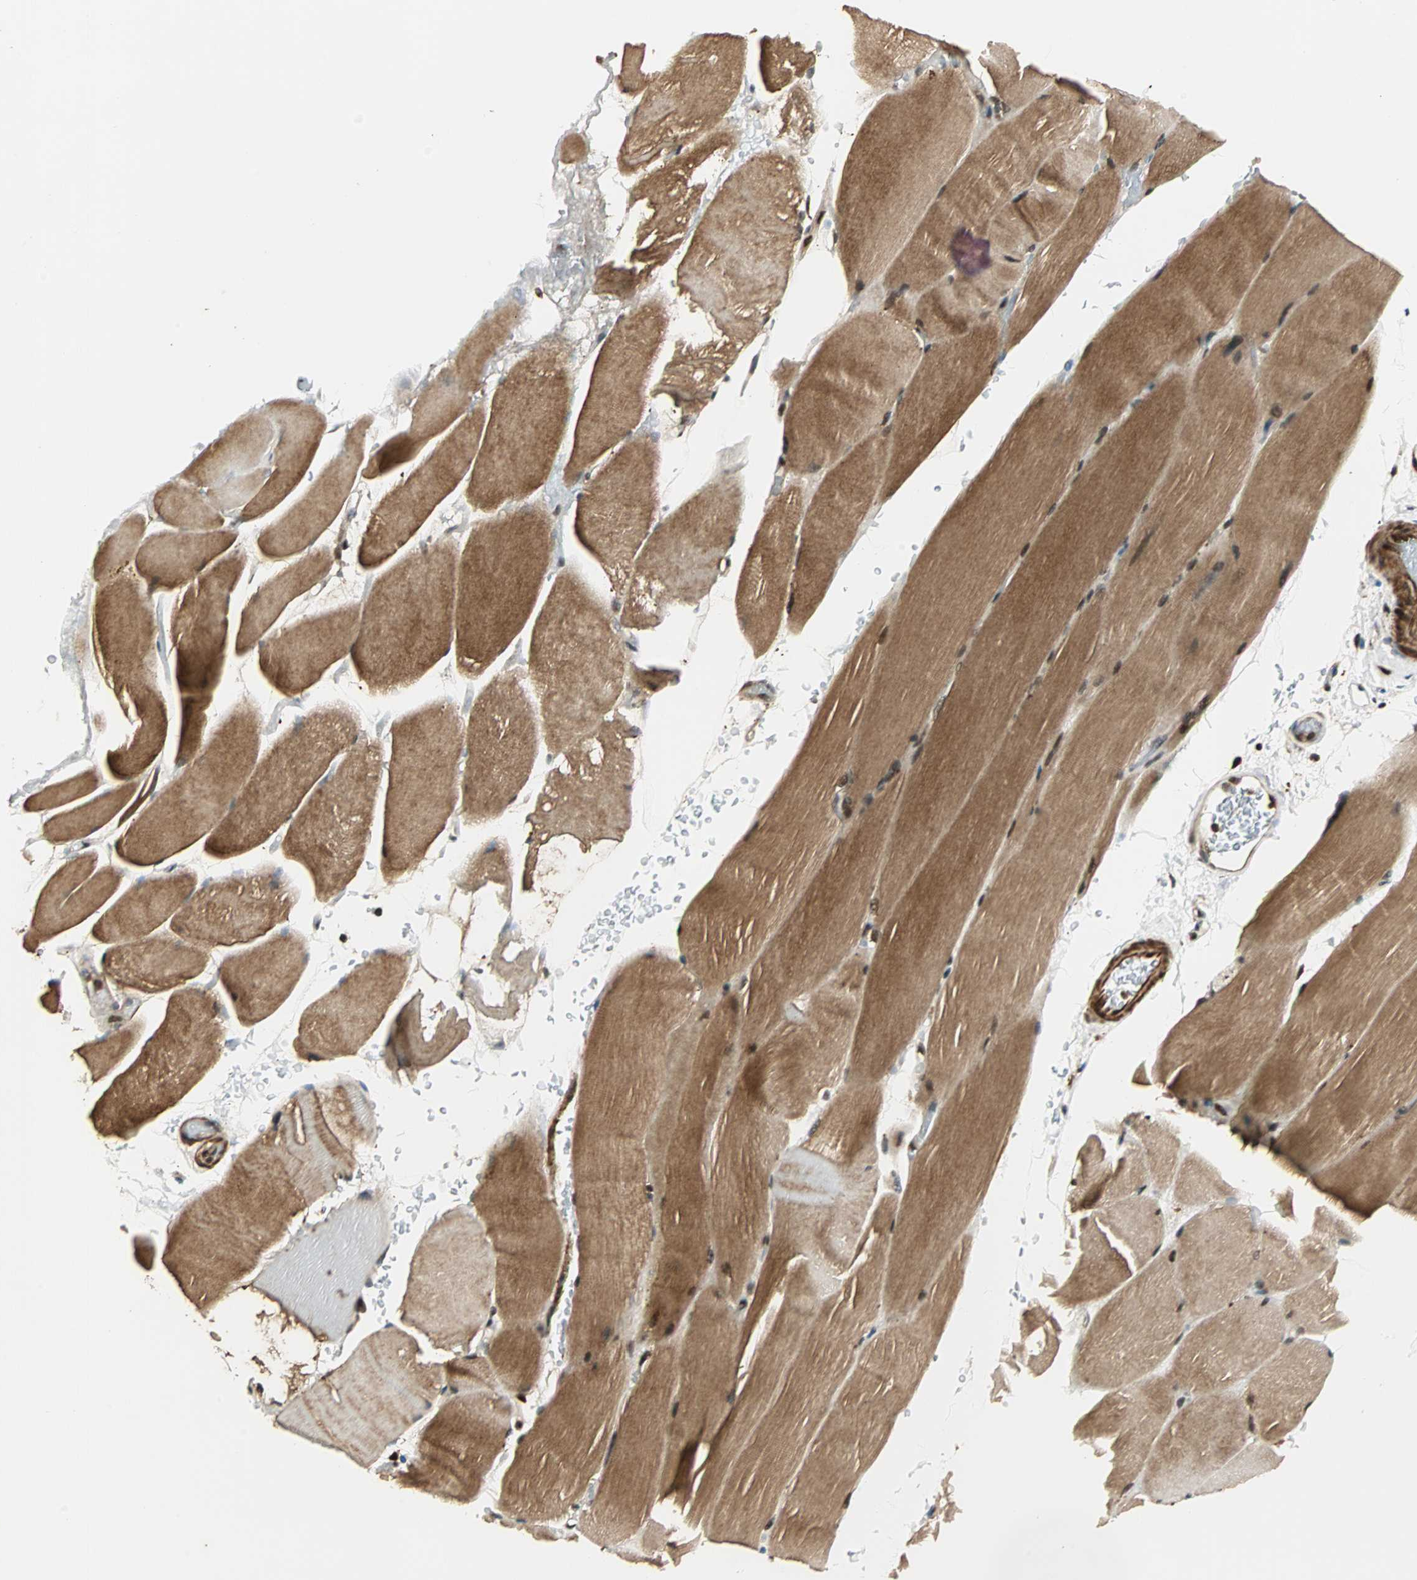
{"staining": {"intensity": "moderate", "quantity": ">75%", "location": "cytoplasmic/membranous"}, "tissue": "skeletal muscle", "cell_type": "Myocytes", "image_type": "normal", "snomed": [{"axis": "morphology", "description": "Normal tissue, NOS"}, {"axis": "topography", "description": "Skeletal muscle"}], "caption": "An image showing moderate cytoplasmic/membranous positivity in approximately >75% of myocytes in unremarkable skeletal muscle, as visualized by brown immunohistochemical staining.", "gene": "ZBED9", "patient": {"sex": "female", "age": 37}}